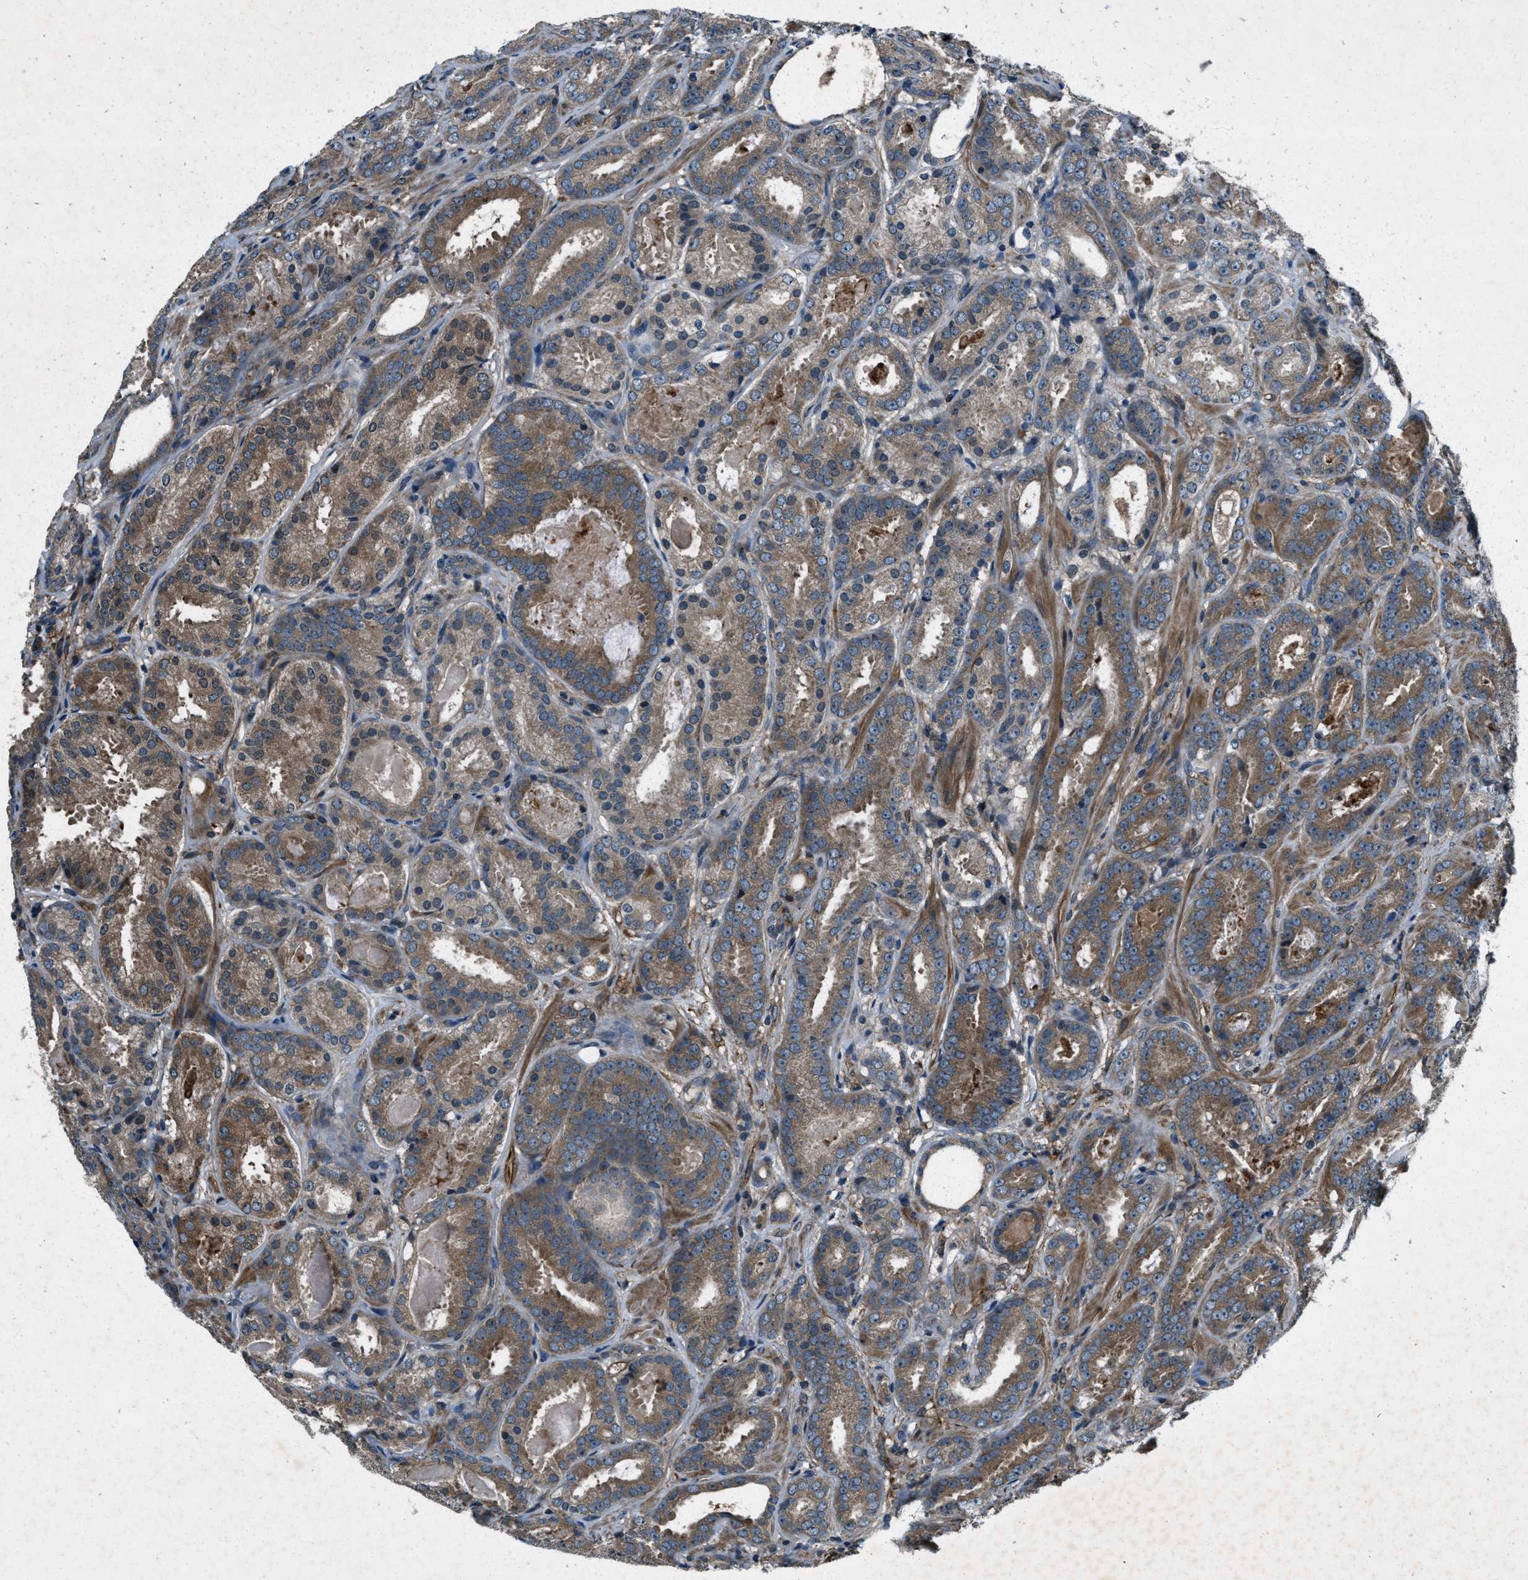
{"staining": {"intensity": "moderate", "quantity": ">75%", "location": "cytoplasmic/membranous"}, "tissue": "prostate cancer", "cell_type": "Tumor cells", "image_type": "cancer", "snomed": [{"axis": "morphology", "description": "Adenocarcinoma, Low grade"}, {"axis": "topography", "description": "Prostate"}], "caption": "Moderate cytoplasmic/membranous protein staining is seen in approximately >75% of tumor cells in low-grade adenocarcinoma (prostate).", "gene": "EPSTI1", "patient": {"sex": "male", "age": 69}}